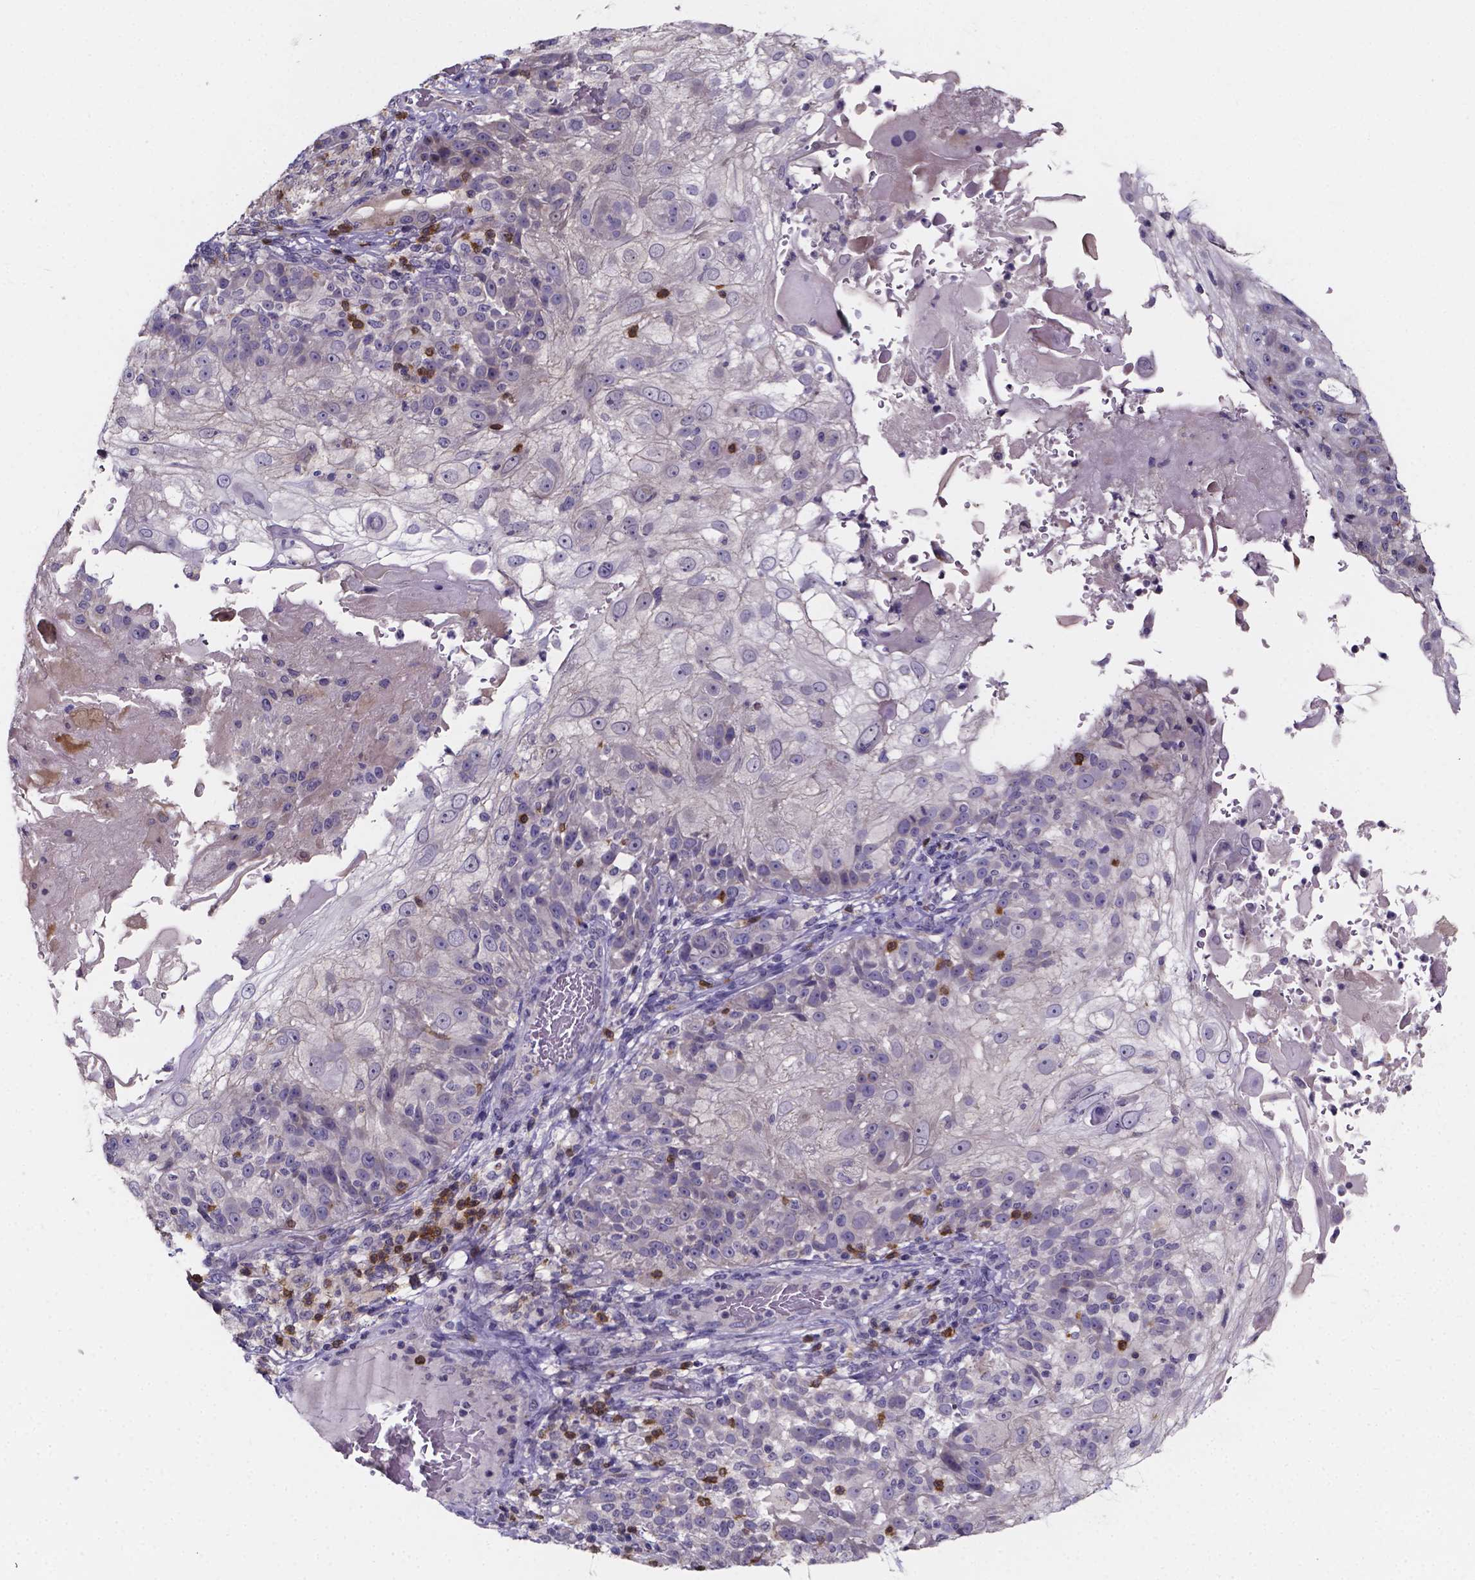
{"staining": {"intensity": "negative", "quantity": "none", "location": "none"}, "tissue": "skin cancer", "cell_type": "Tumor cells", "image_type": "cancer", "snomed": [{"axis": "morphology", "description": "Normal tissue, NOS"}, {"axis": "morphology", "description": "Squamous cell carcinoma, NOS"}, {"axis": "topography", "description": "Skin"}], "caption": "This is an immunohistochemistry histopathology image of human skin squamous cell carcinoma. There is no positivity in tumor cells.", "gene": "THEMIS", "patient": {"sex": "female", "age": 83}}